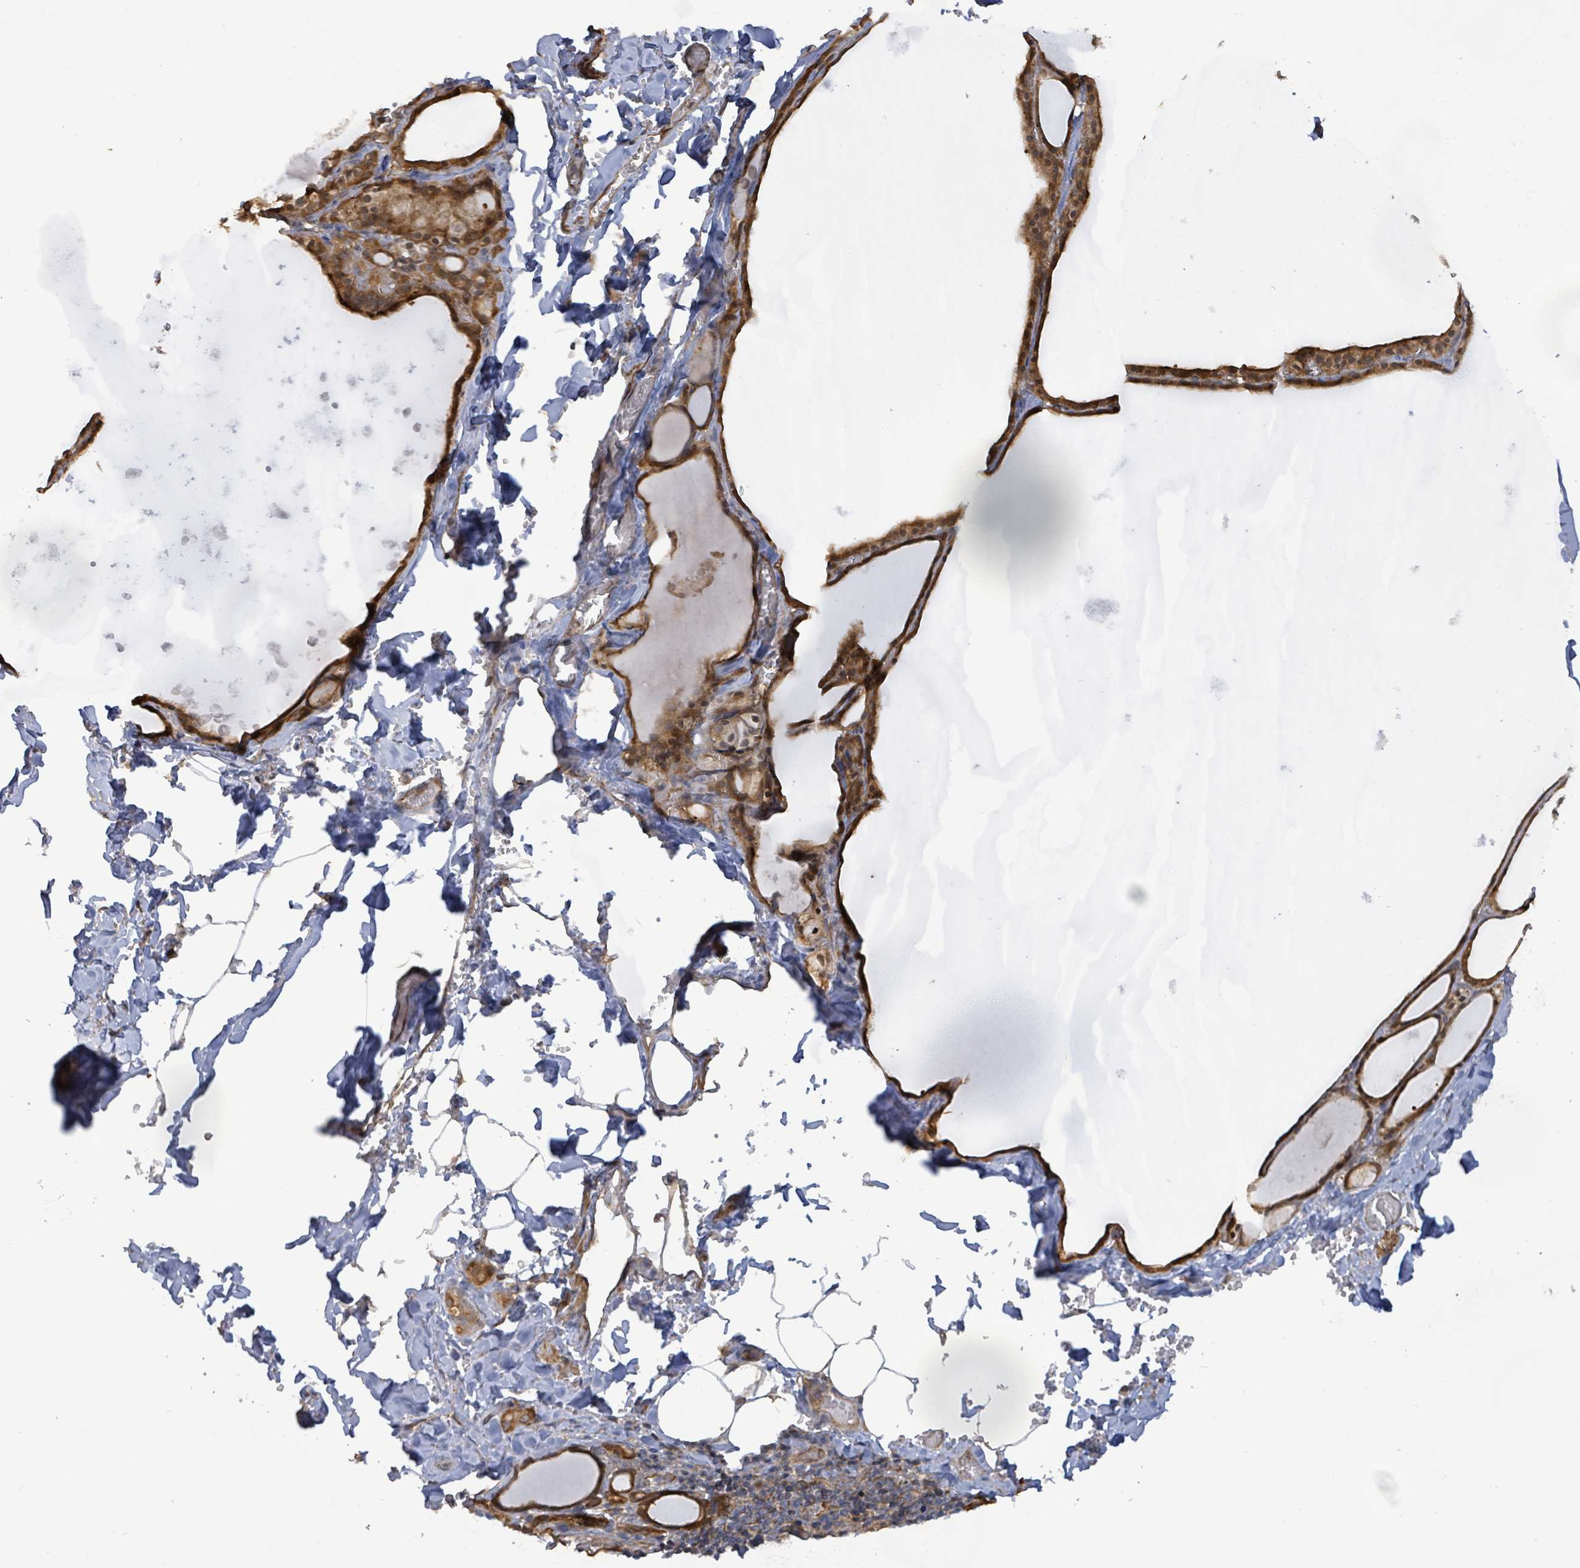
{"staining": {"intensity": "strong", "quantity": ">75%", "location": "cytoplasmic/membranous"}, "tissue": "thyroid gland", "cell_type": "Glandular cells", "image_type": "normal", "snomed": [{"axis": "morphology", "description": "Normal tissue, NOS"}, {"axis": "topography", "description": "Thyroid gland"}], "caption": "Immunohistochemistry photomicrograph of normal thyroid gland: thyroid gland stained using immunohistochemistry (IHC) exhibits high levels of strong protein expression localized specifically in the cytoplasmic/membranous of glandular cells, appearing as a cytoplasmic/membranous brown color.", "gene": "KBTBD11", "patient": {"sex": "male", "age": 56}}